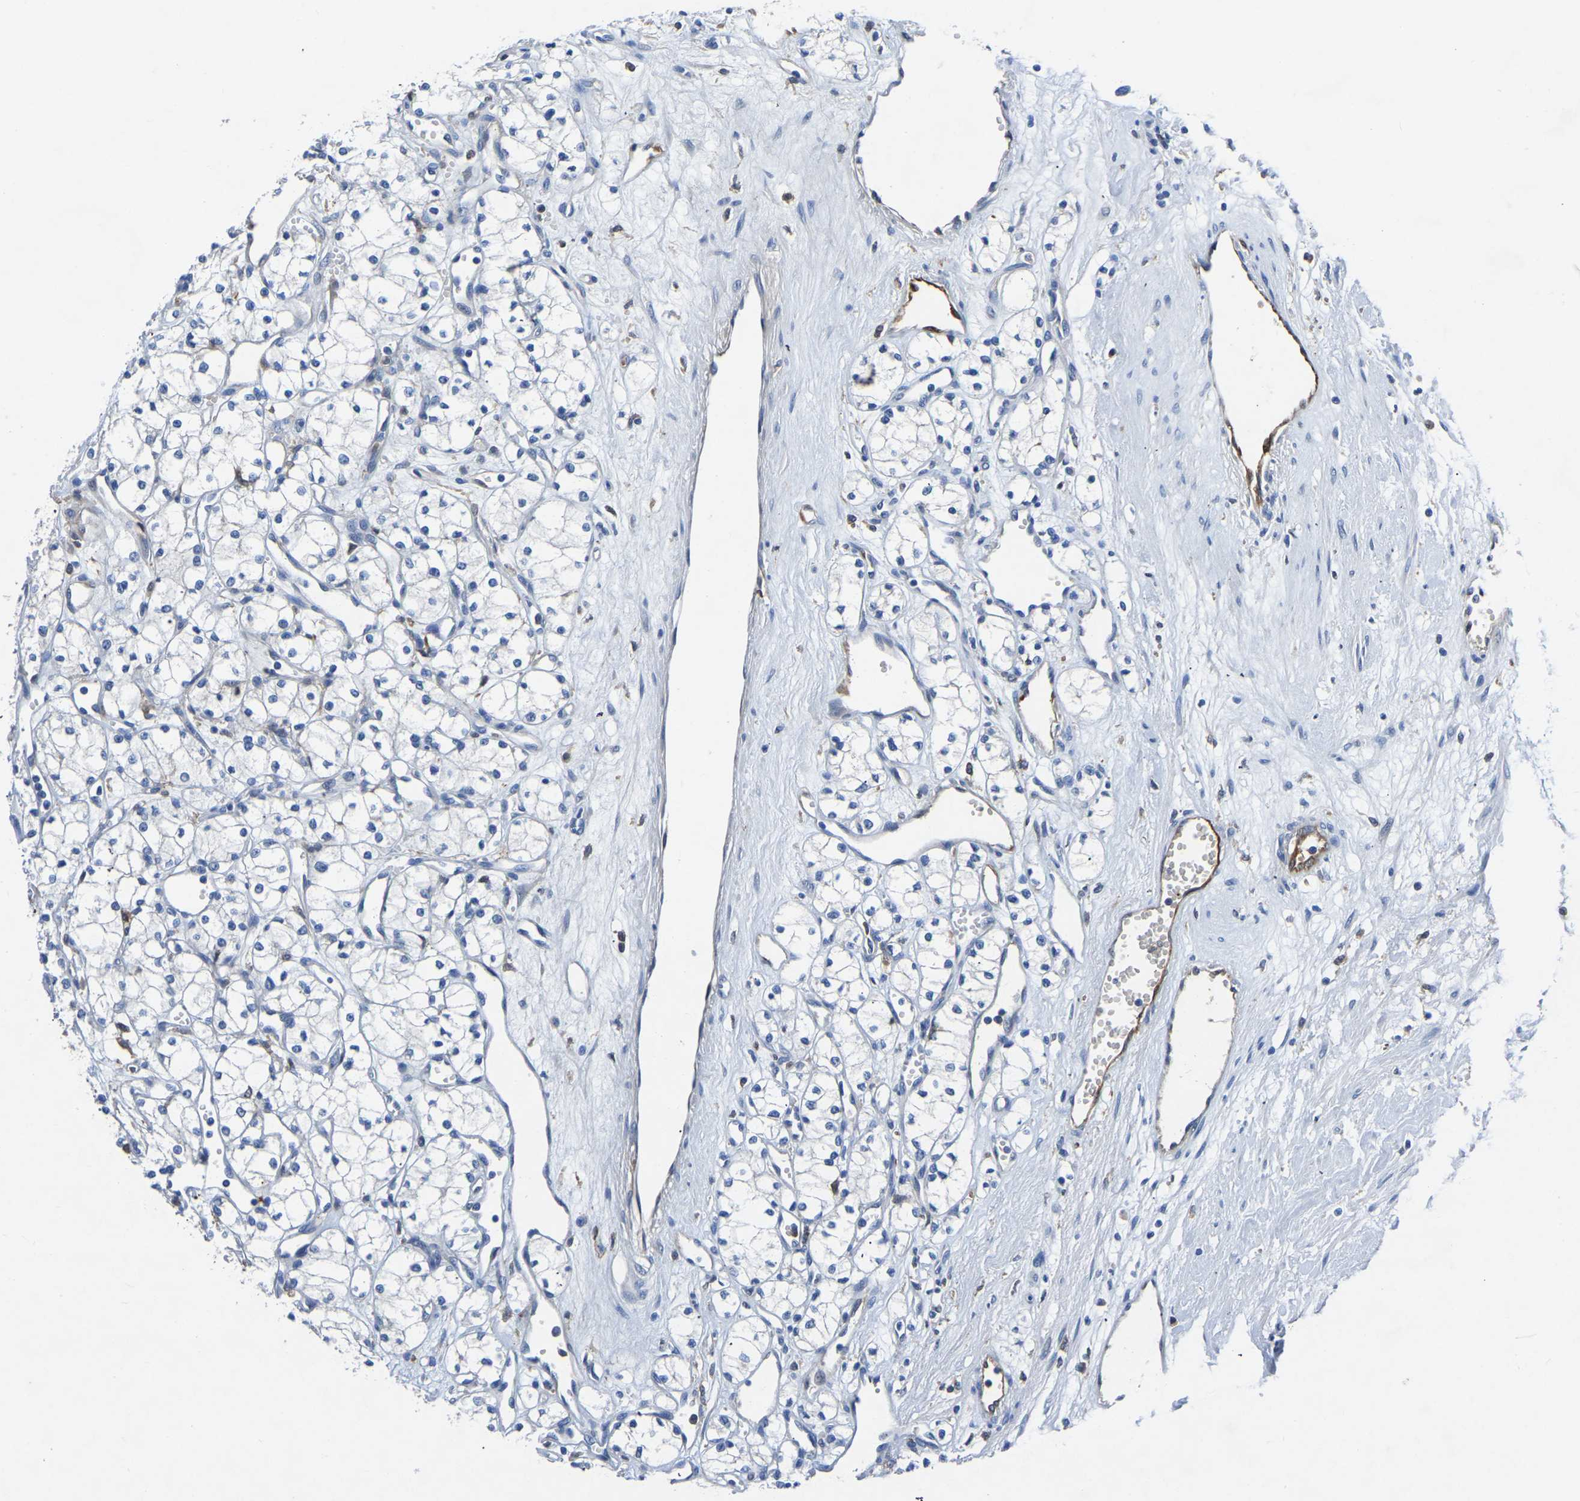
{"staining": {"intensity": "negative", "quantity": "none", "location": "none"}, "tissue": "renal cancer", "cell_type": "Tumor cells", "image_type": "cancer", "snomed": [{"axis": "morphology", "description": "Adenocarcinoma, NOS"}, {"axis": "topography", "description": "Kidney"}], "caption": "Tumor cells are negative for brown protein staining in renal cancer.", "gene": "ATG2B", "patient": {"sex": "male", "age": 59}}